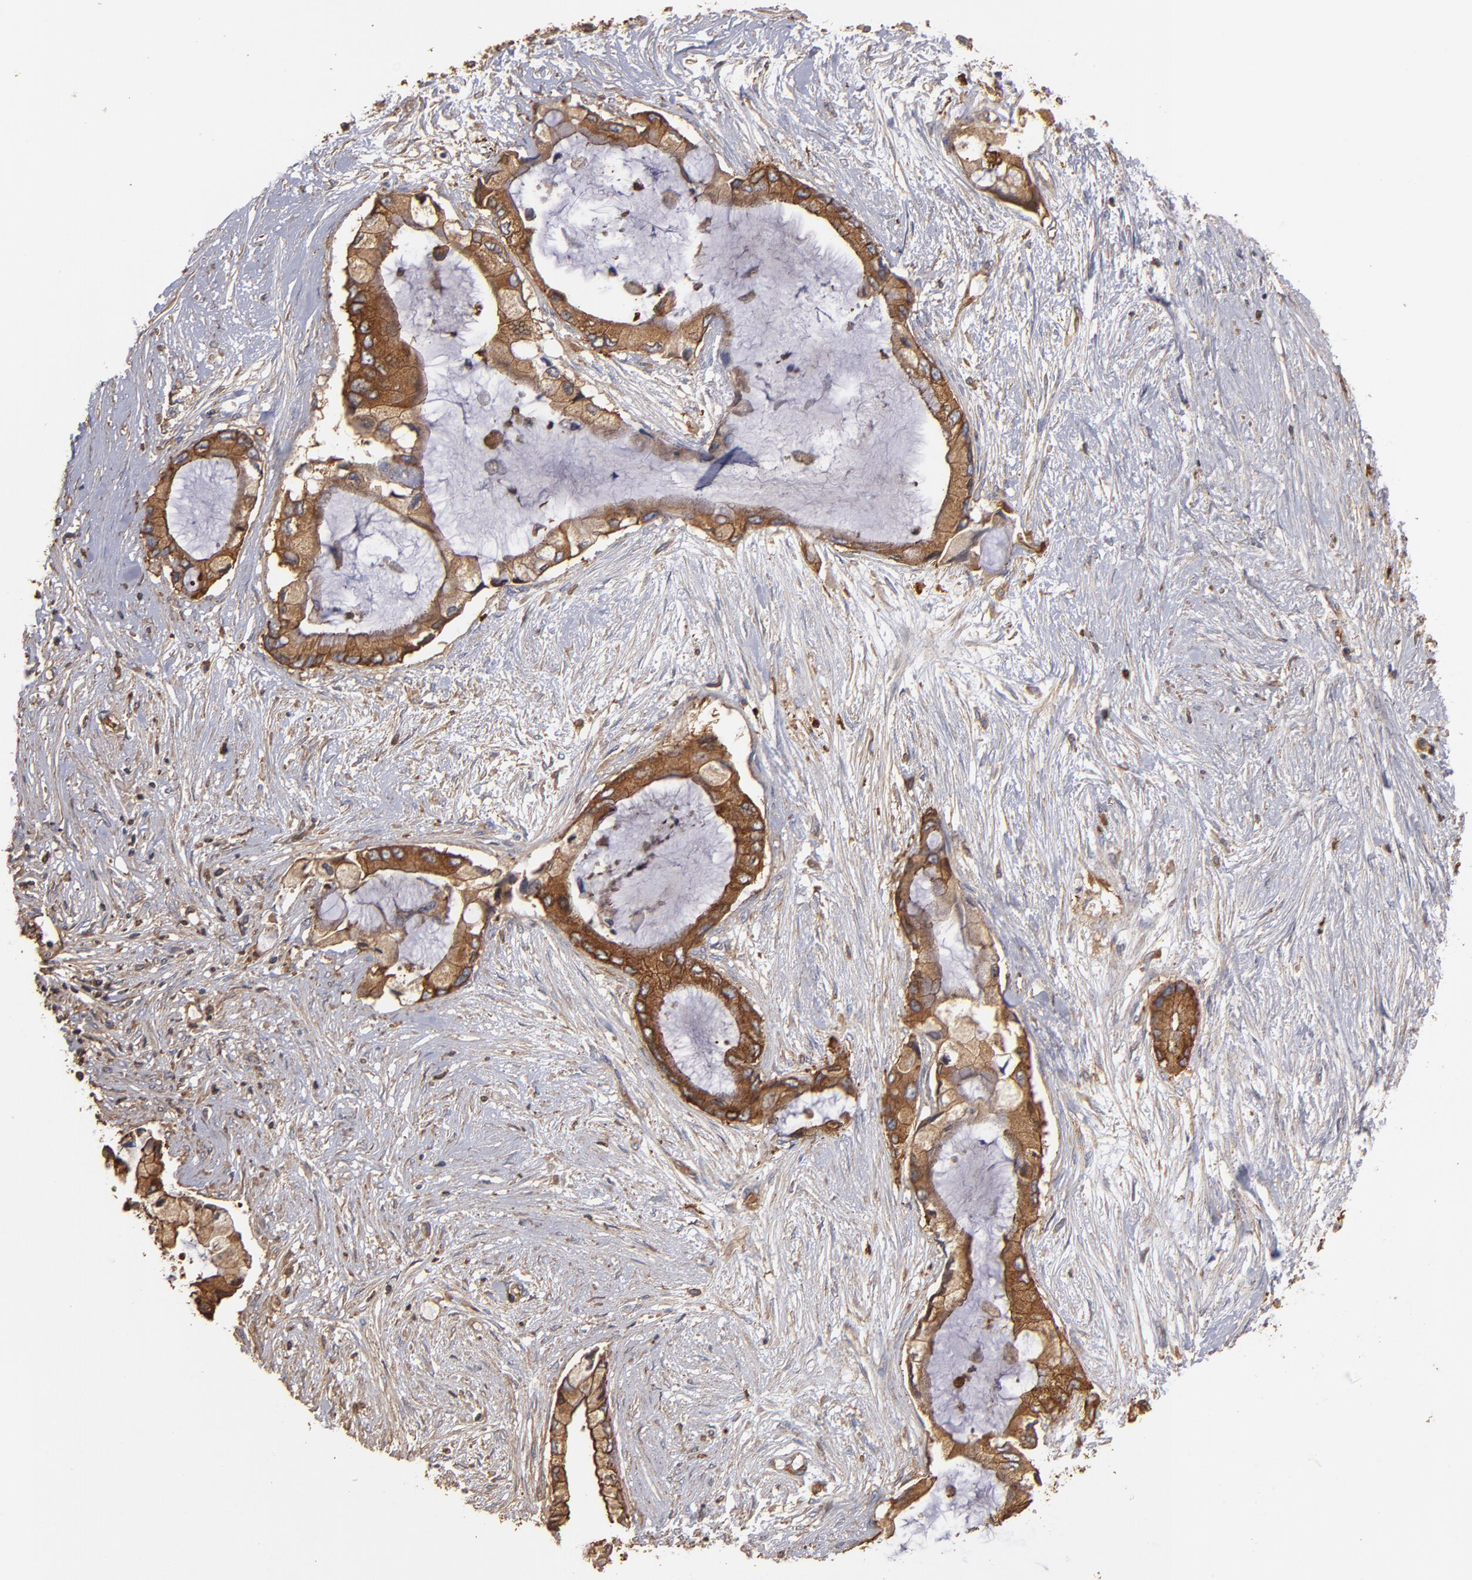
{"staining": {"intensity": "moderate", "quantity": ">75%", "location": "cytoplasmic/membranous"}, "tissue": "pancreatic cancer", "cell_type": "Tumor cells", "image_type": "cancer", "snomed": [{"axis": "morphology", "description": "Adenocarcinoma, NOS"}, {"axis": "topography", "description": "Pancreas"}], "caption": "This micrograph reveals pancreatic cancer stained with IHC to label a protein in brown. The cytoplasmic/membranous of tumor cells show moderate positivity for the protein. Nuclei are counter-stained blue.", "gene": "ACTN4", "patient": {"sex": "female", "age": 59}}